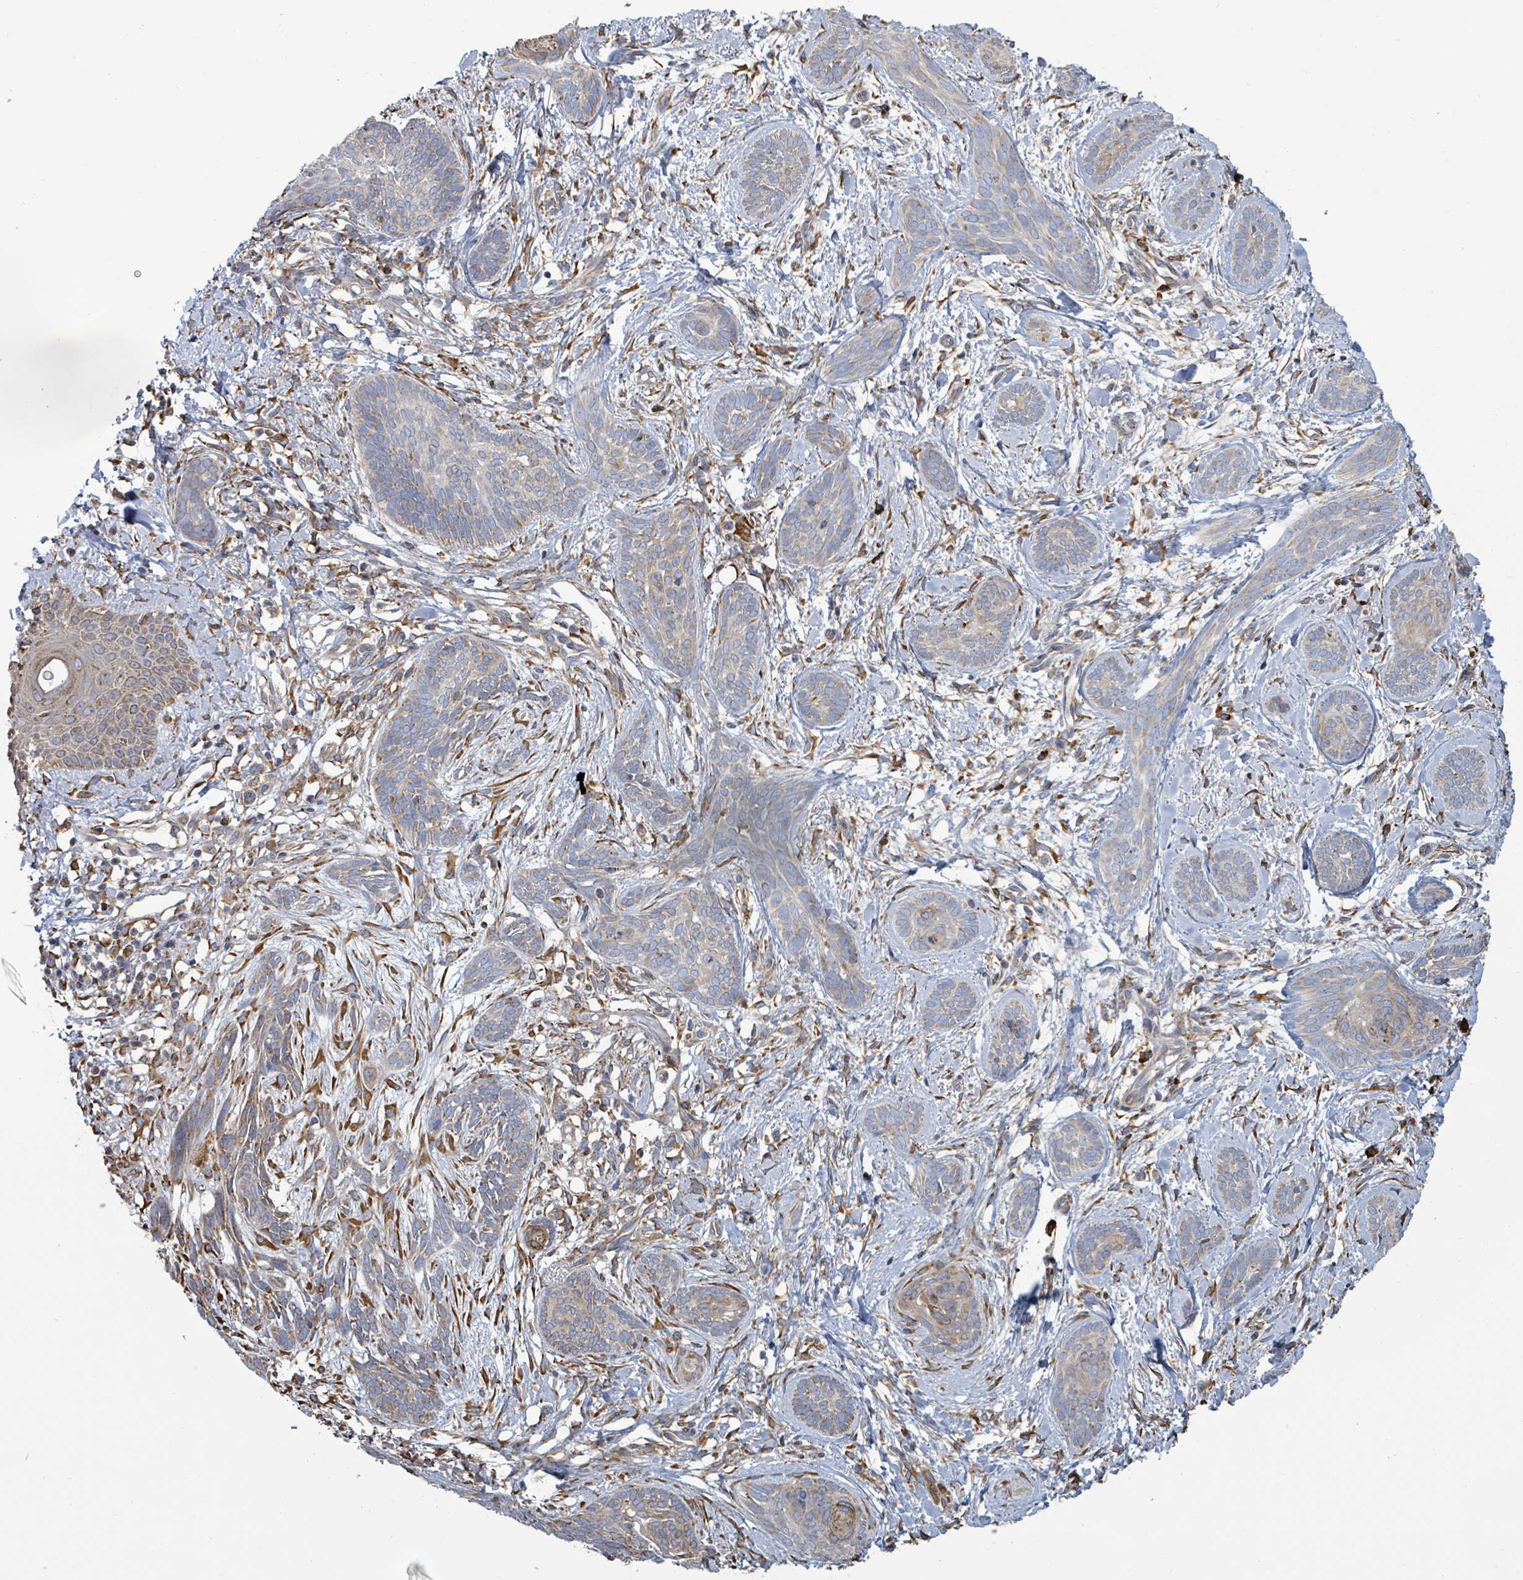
{"staining": {"intensity": "moderate", "quantity": "<25%", "location": "cytoplasmic/membranous"}, "tissue": "skin cancer", "cell_type": "Tumor cells", "image_type": "cancer", "snomed": [{"axis": "morphology", "description": "Basal cell carcinoma"}, {"axis": "topography", "description": "Skin"}], "caption": "The immunohistochemical stain shows moderate cytoplasmic/membranous staining in tumor cells of skin basal cell carcinoma tissue.", "gene": "RFPL4A", "patient": {"sex": "female", "age": 81}}